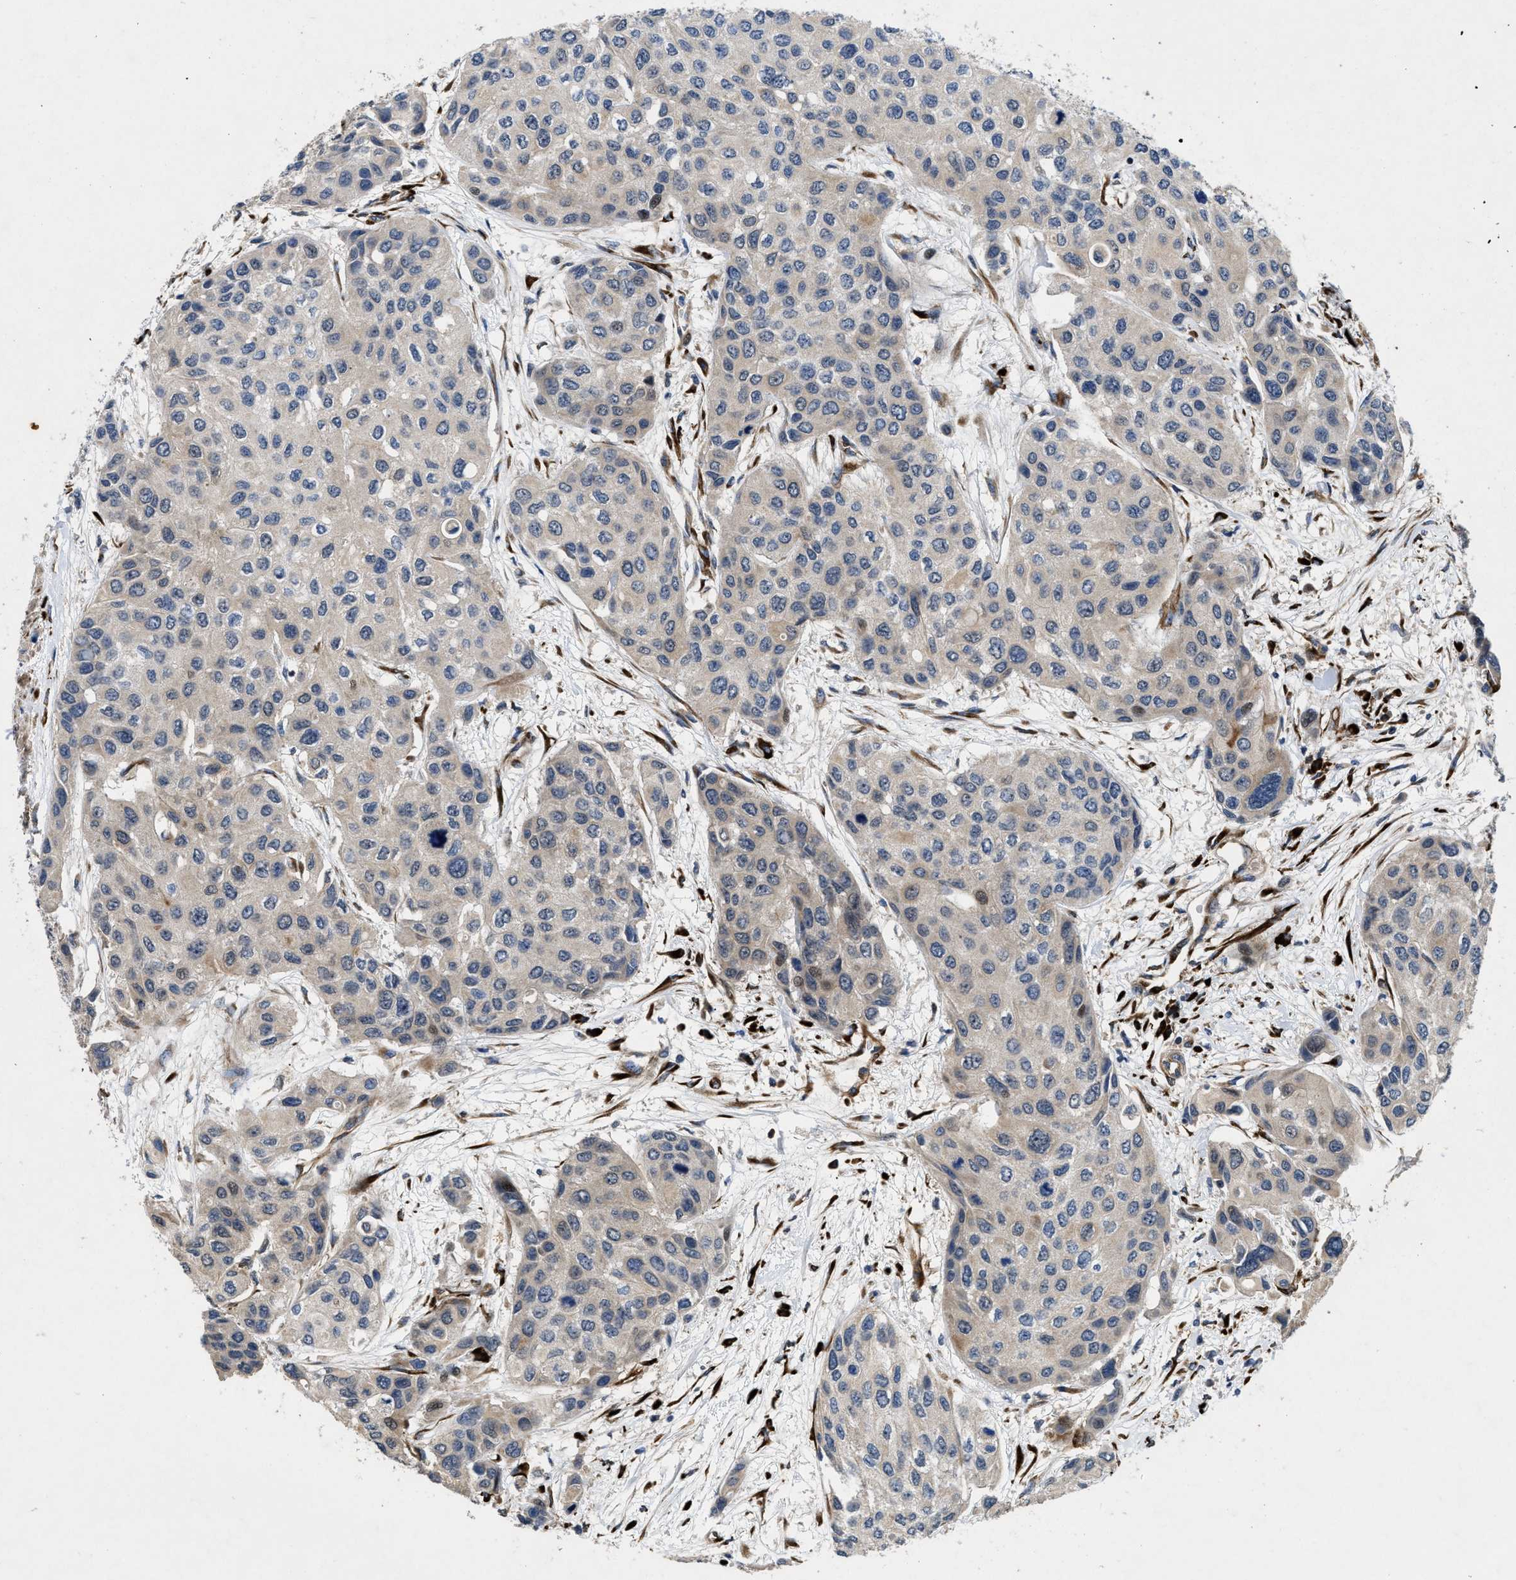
{"staining": {"intensity": "moderate", "quantity": "<25%", "location": "nuclear"}, "tissue": "urothelial cancer", "cell_type": "Tumor cells", "image_type": "cancer", "snomed": [{"axis": "morphology", "description": "Urothelial carcinoma, High grade"}, {"axis": "topography", "description": "Urinary bladder"}], "caption": "Tumor cells demonstrate low levels of moderate nuclear positivity in about <25% of cells in human urothelial carcinoma (high-grade).", "gene": "HSPA12B", "patient": {"sex": "female", "age": 56}}